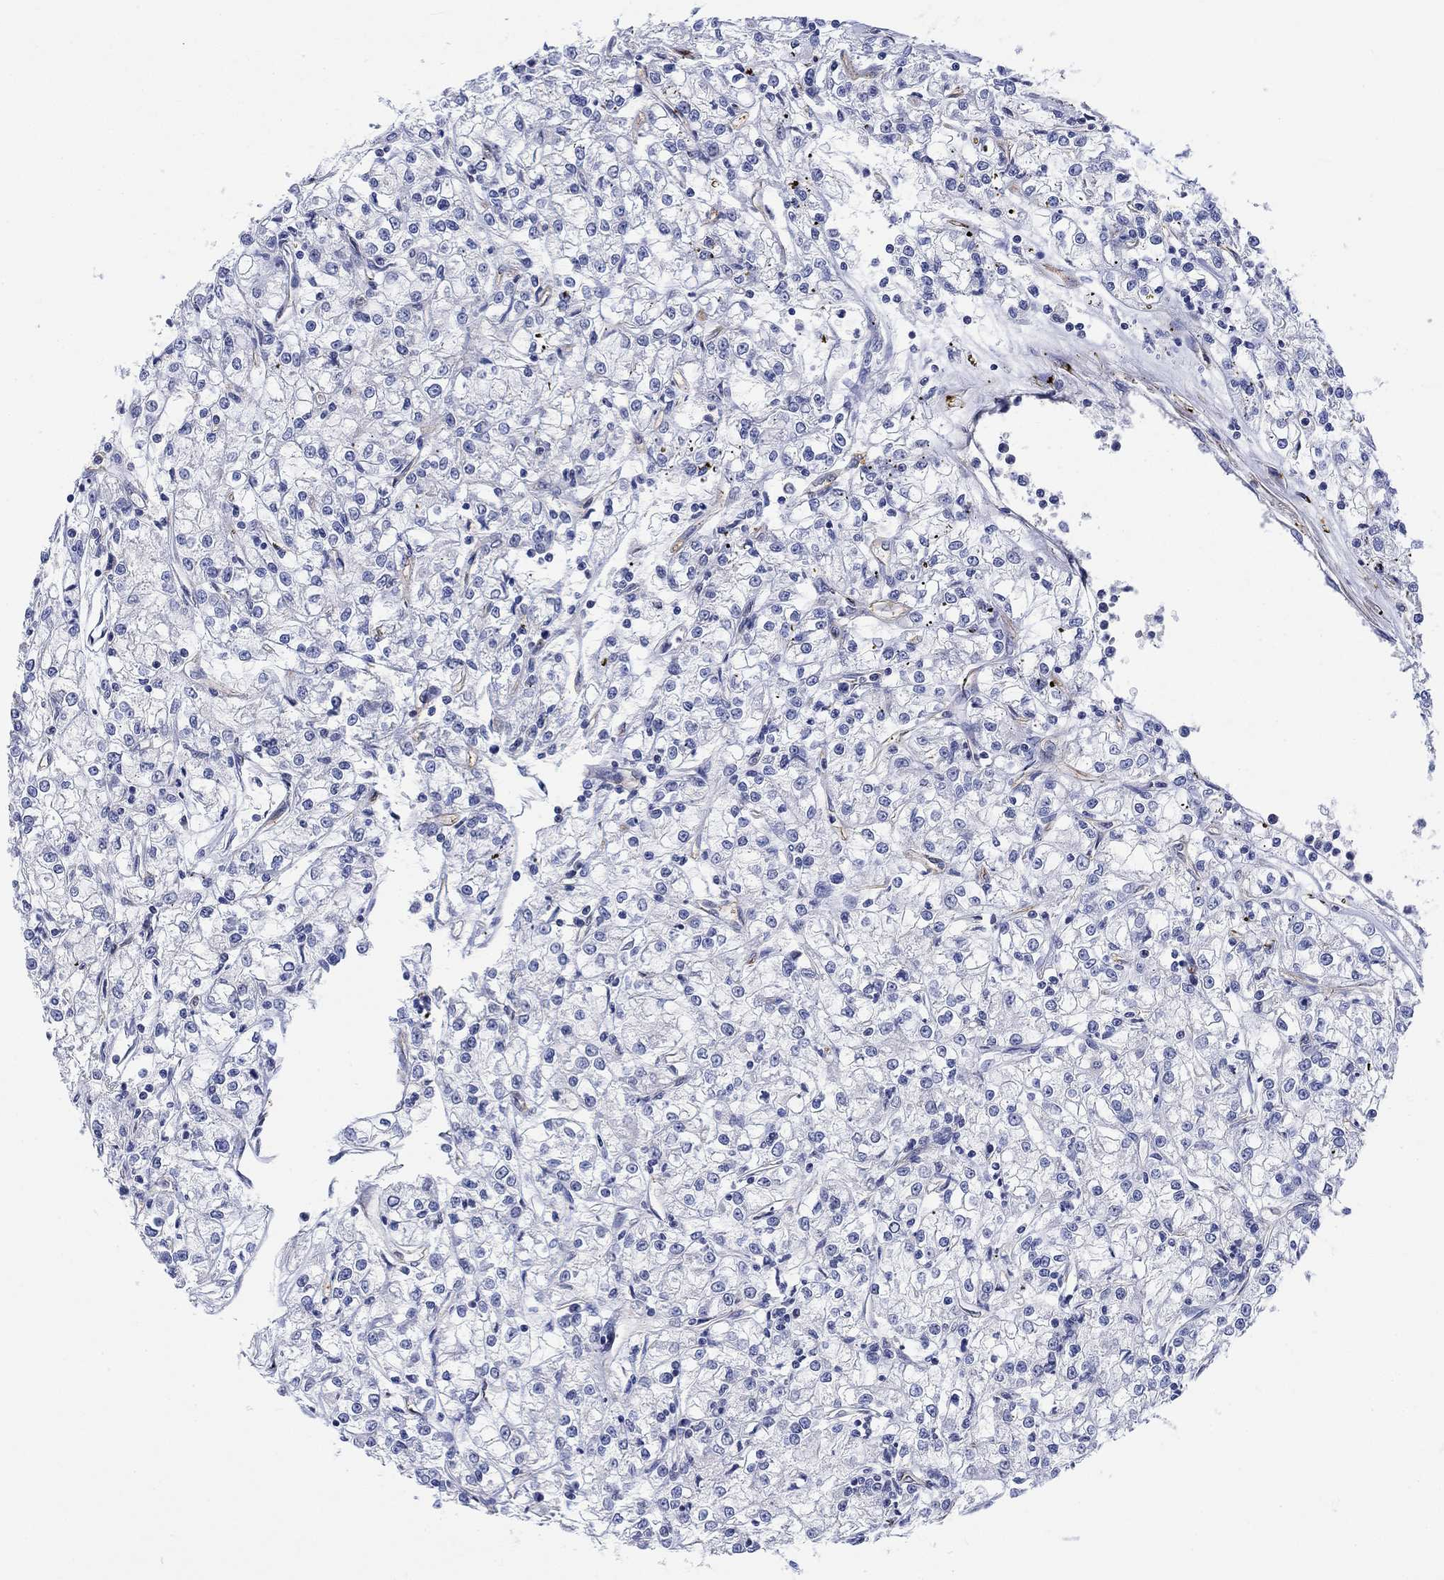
{"staining": {"intensity": "negative", "quantity": "none", "location": "none"}, "tissue": "renal cancer", "cell_type": "Tumor cells", "image_type": "cancer", "snomed": [{"axis": "morphology", "description": "Adenocarcinoma, NOS"}, {"axis": "topography", "description": "Kidney"}], "caption": "The image displays no staining of tumor cells in adenocarcinoma (renal).", "gene": "AGRP", "patient": {"sex": "female", "age": 59}}